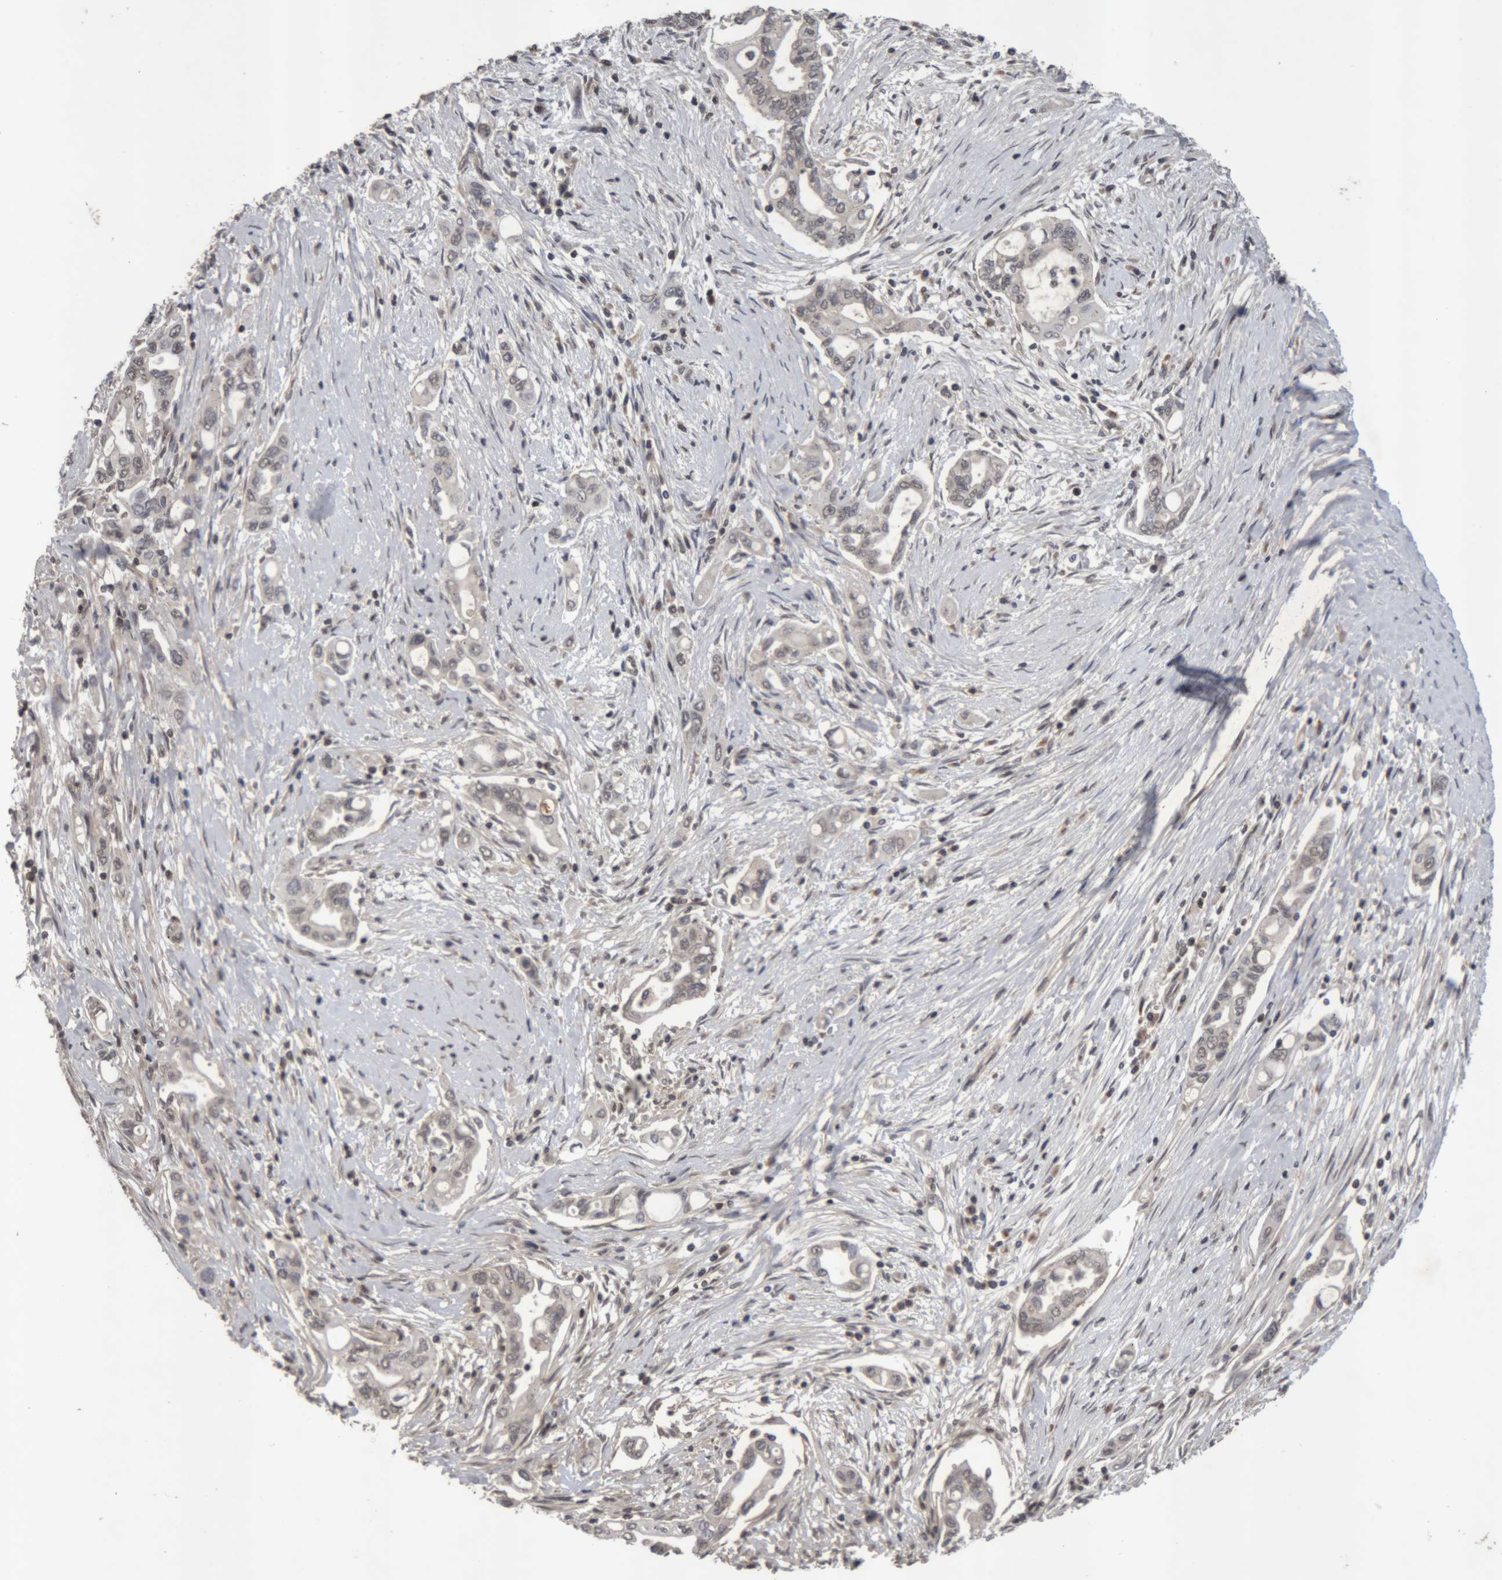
{"staining": {"intensity": "negative", "quantity": "none", "location": "none"}, "tissue": "pancreatic cancer", "cell_type": "Tumor cells", "image_type": "cancer", "snomed": [{"axis": "morphology", "description": "Adenocarcinoma, NOS"}, {"axis": "topography", "description": "Pancreas"}], "caption": "Human adenocarcinoma (pancreatic) stained for a protein using immunohistochemistry exhibits no positivity in tumor cells.", "gene": "NFATC2", "patient": {"sex": "female", "age": 57}}